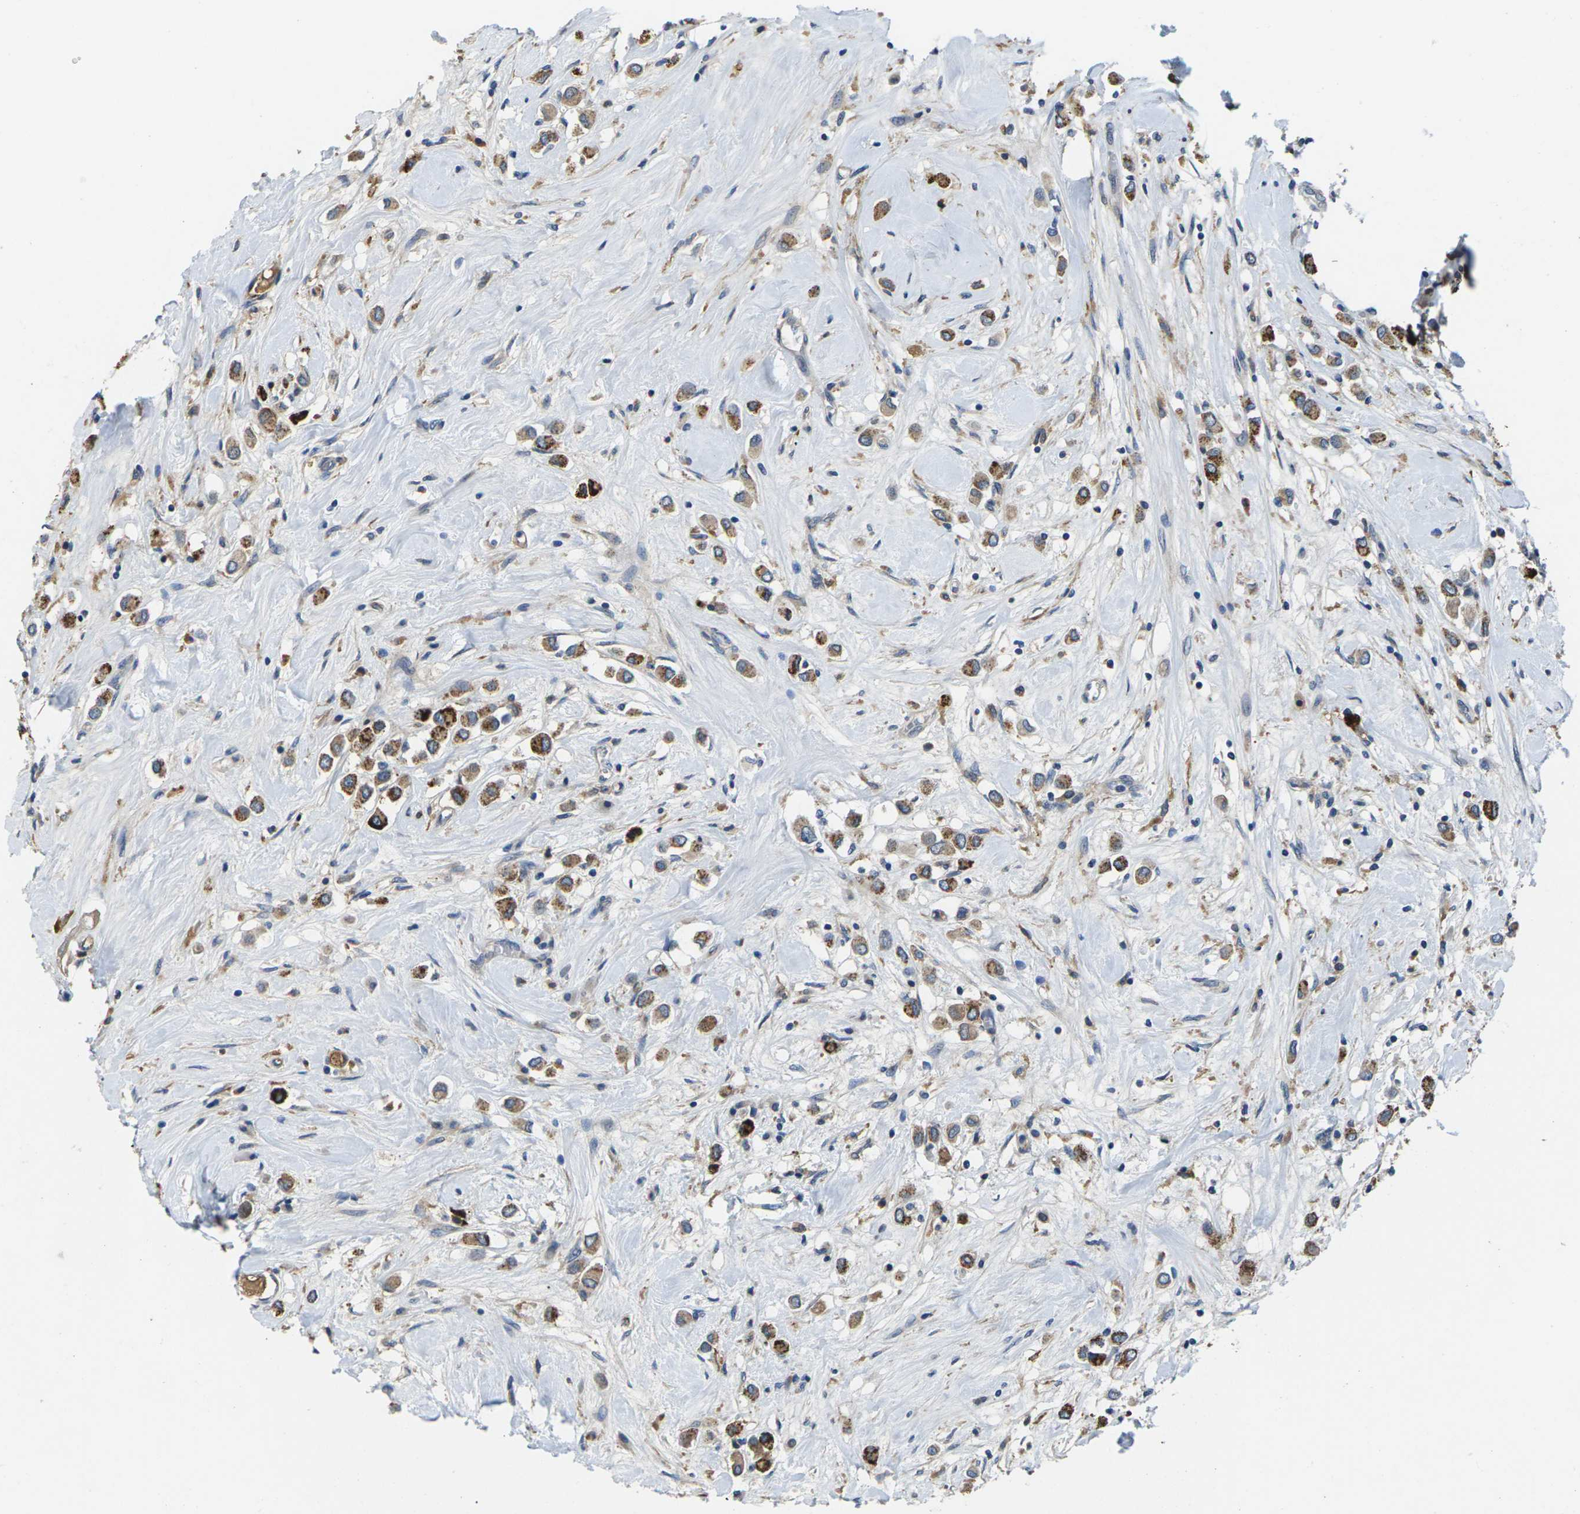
{"staining": {"intensity": "moderate", "quantity": ">75%", "location": "cytoplasmic/membranous"}, "tissue": "breast cancer", "cell_type": "Tumor cells", "image_type": "cancer", "snomed": [{"axis": "morphology", "description": "Duct carcinoma"}, {"axis": "topography", "description": "Breast"}], "caption": "About >75% of tumor cells in human breast intraductal carcinoma demonstrate moderate cytoplasmic/membranous protein staining as visualized by brown immunohistochemical staining.", "gene": "SCNN1A", "patient": {"sex": "female", "age": 61}}